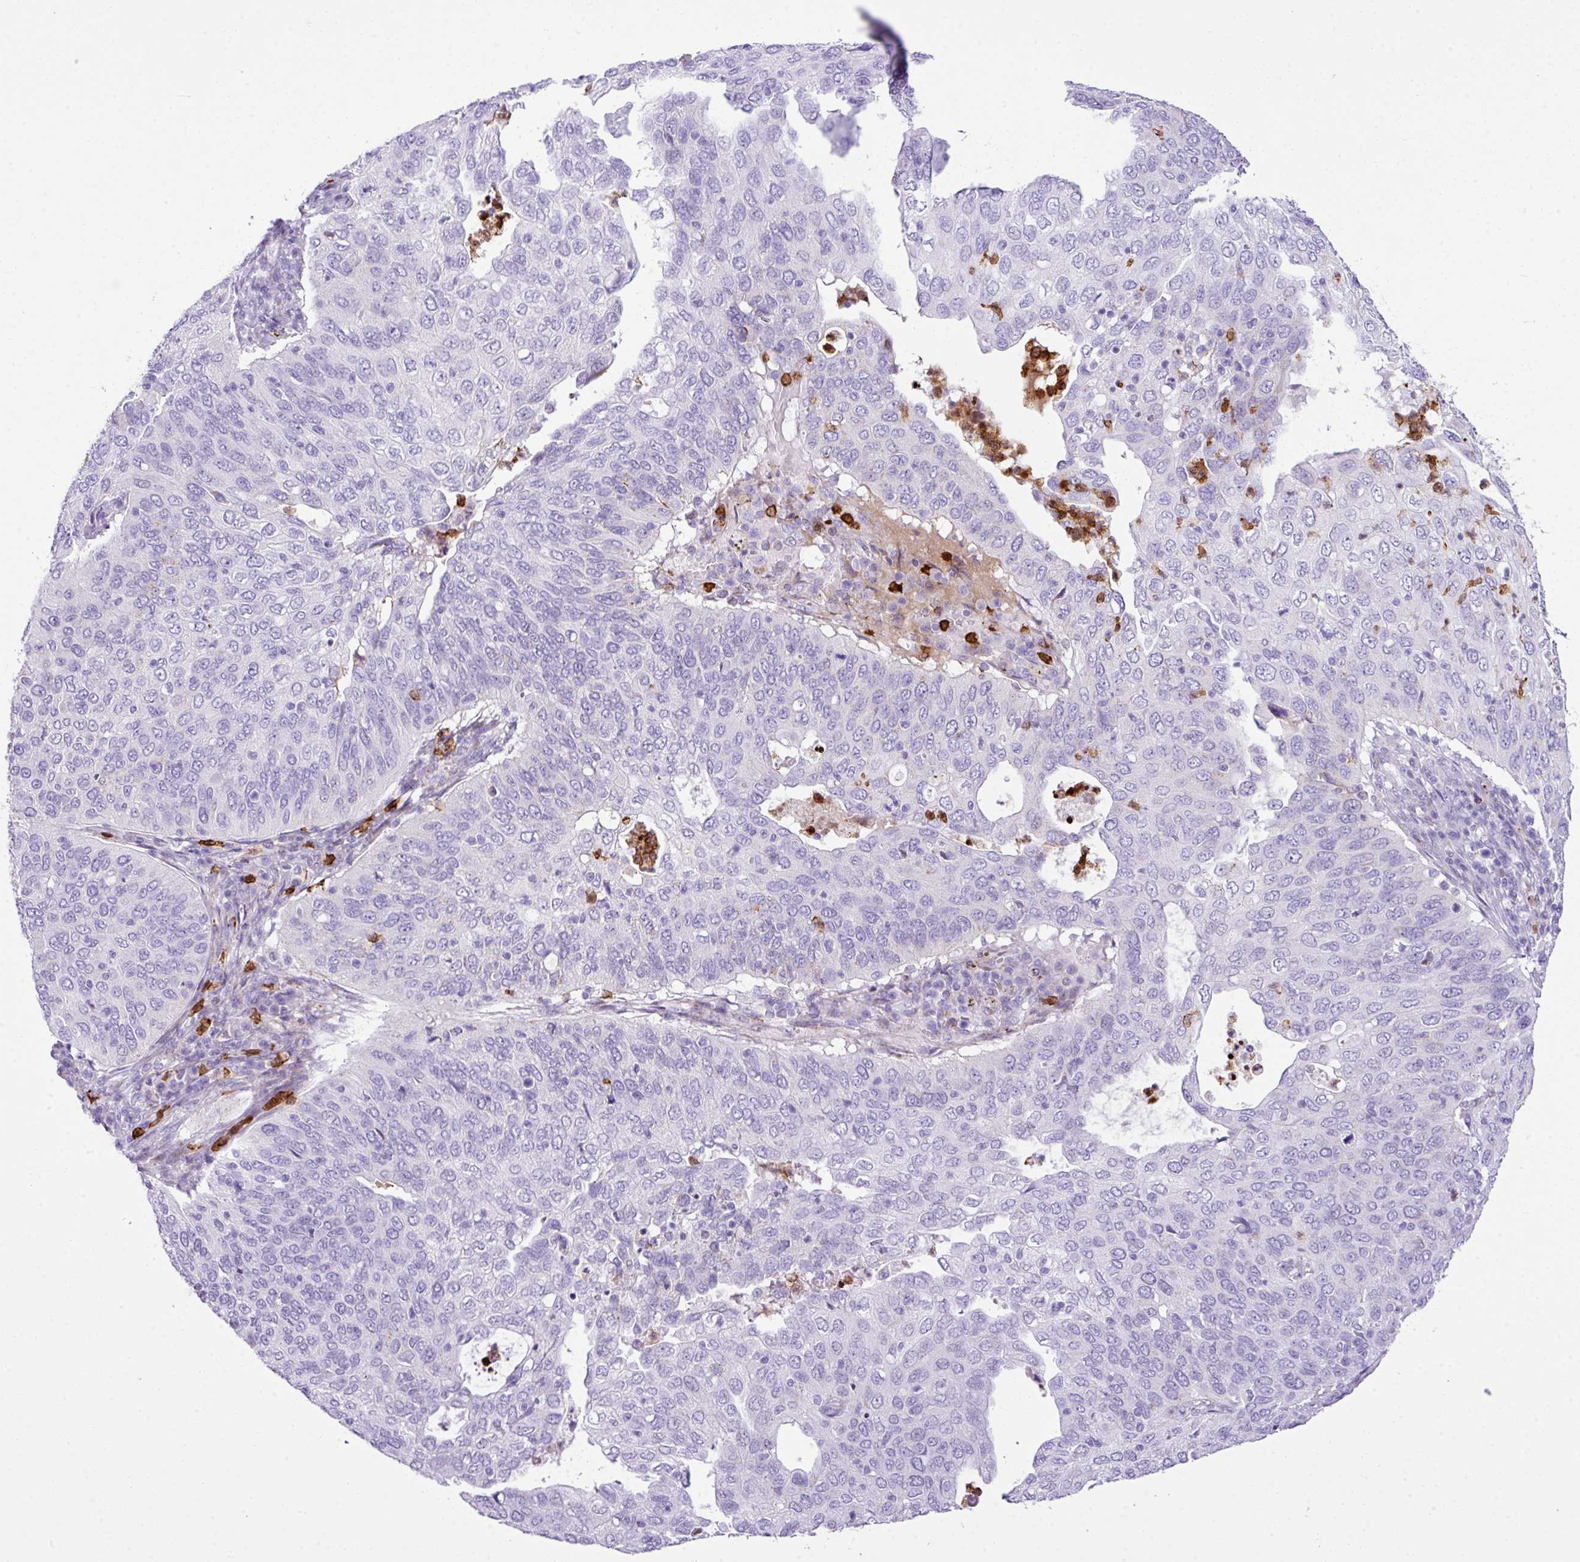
{"staining": {"intensity": "negative", "quantity": "none", "location": "none"}, "tissue": "cervical cancer", "cell_type": "Tumor cells", "image_type": "cancer", "snomed": [{"axis": "morphology", "description": "Squamous cell carcinoma, NOS"}, {"axis": "topography", "description": "Cervix"}], "caption": "Tumor cells are negative for brown protein staining in cervical cancer (squamous cell carcinoma).", "gene": "RCAN2", "patient": {"sex": "female", "age": 36}}